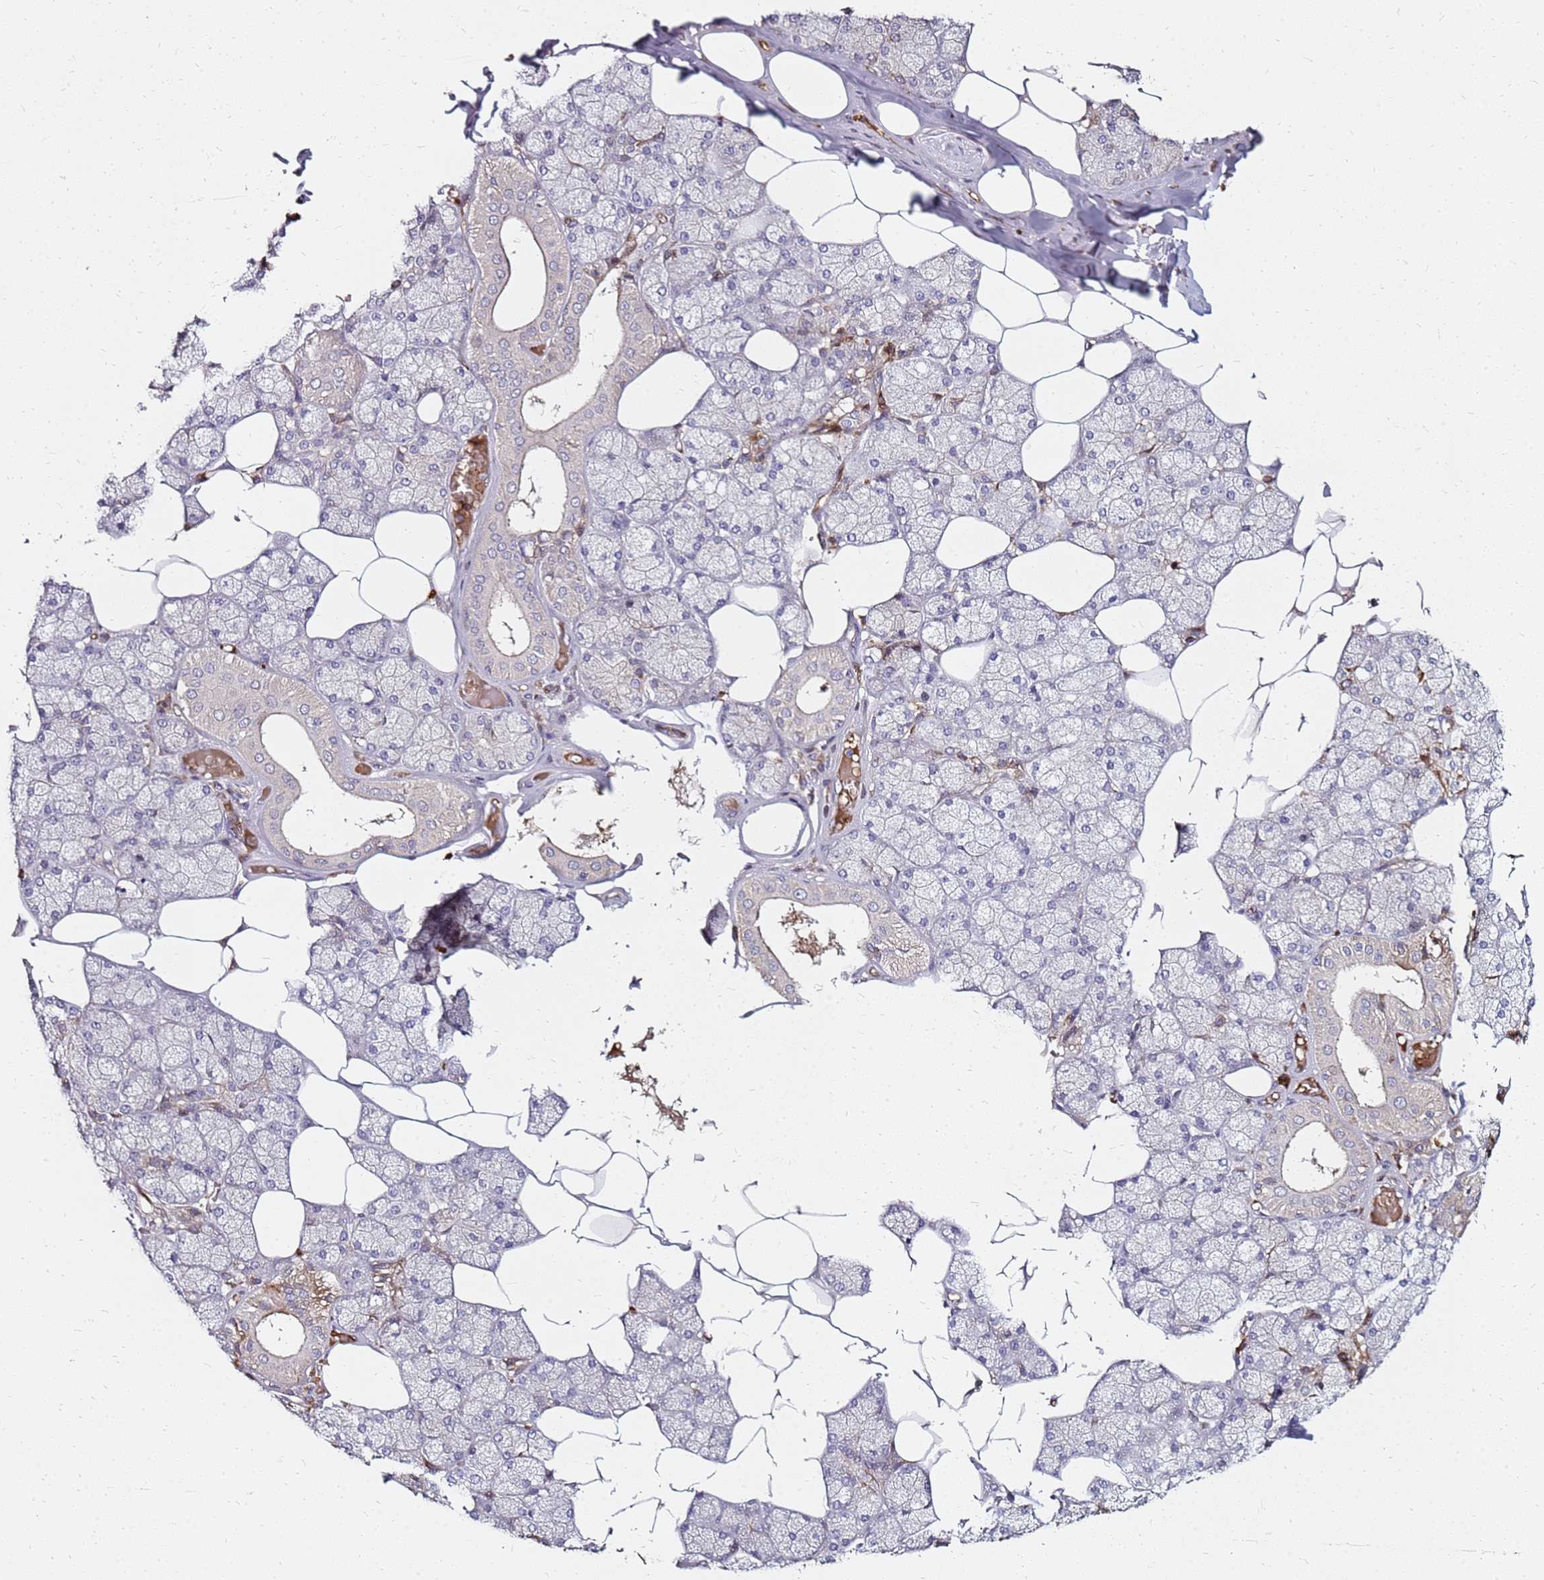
{"staining": {"intensity": "moderate", "quantity": "<25%", "location": "cytoplasmic/membranous"}, "tissue": "salivary gland", "cell_type": "Glandular cells", "image_type": "normal", "snomed": [{"axis": "morphology", "description": "Normal tissue, NOS"}, {"axis": "topography", "description": "Salivary gland"}], "caption": "A brown stain labels moderate cytoplasmic/membranous staining of a protein in glandular cells of benign salivary gland. (Brightfield microscopy of DAB IHC at high magnification).", "gene": "RNF11", "patient": {"sex": "male", "age": 62}}